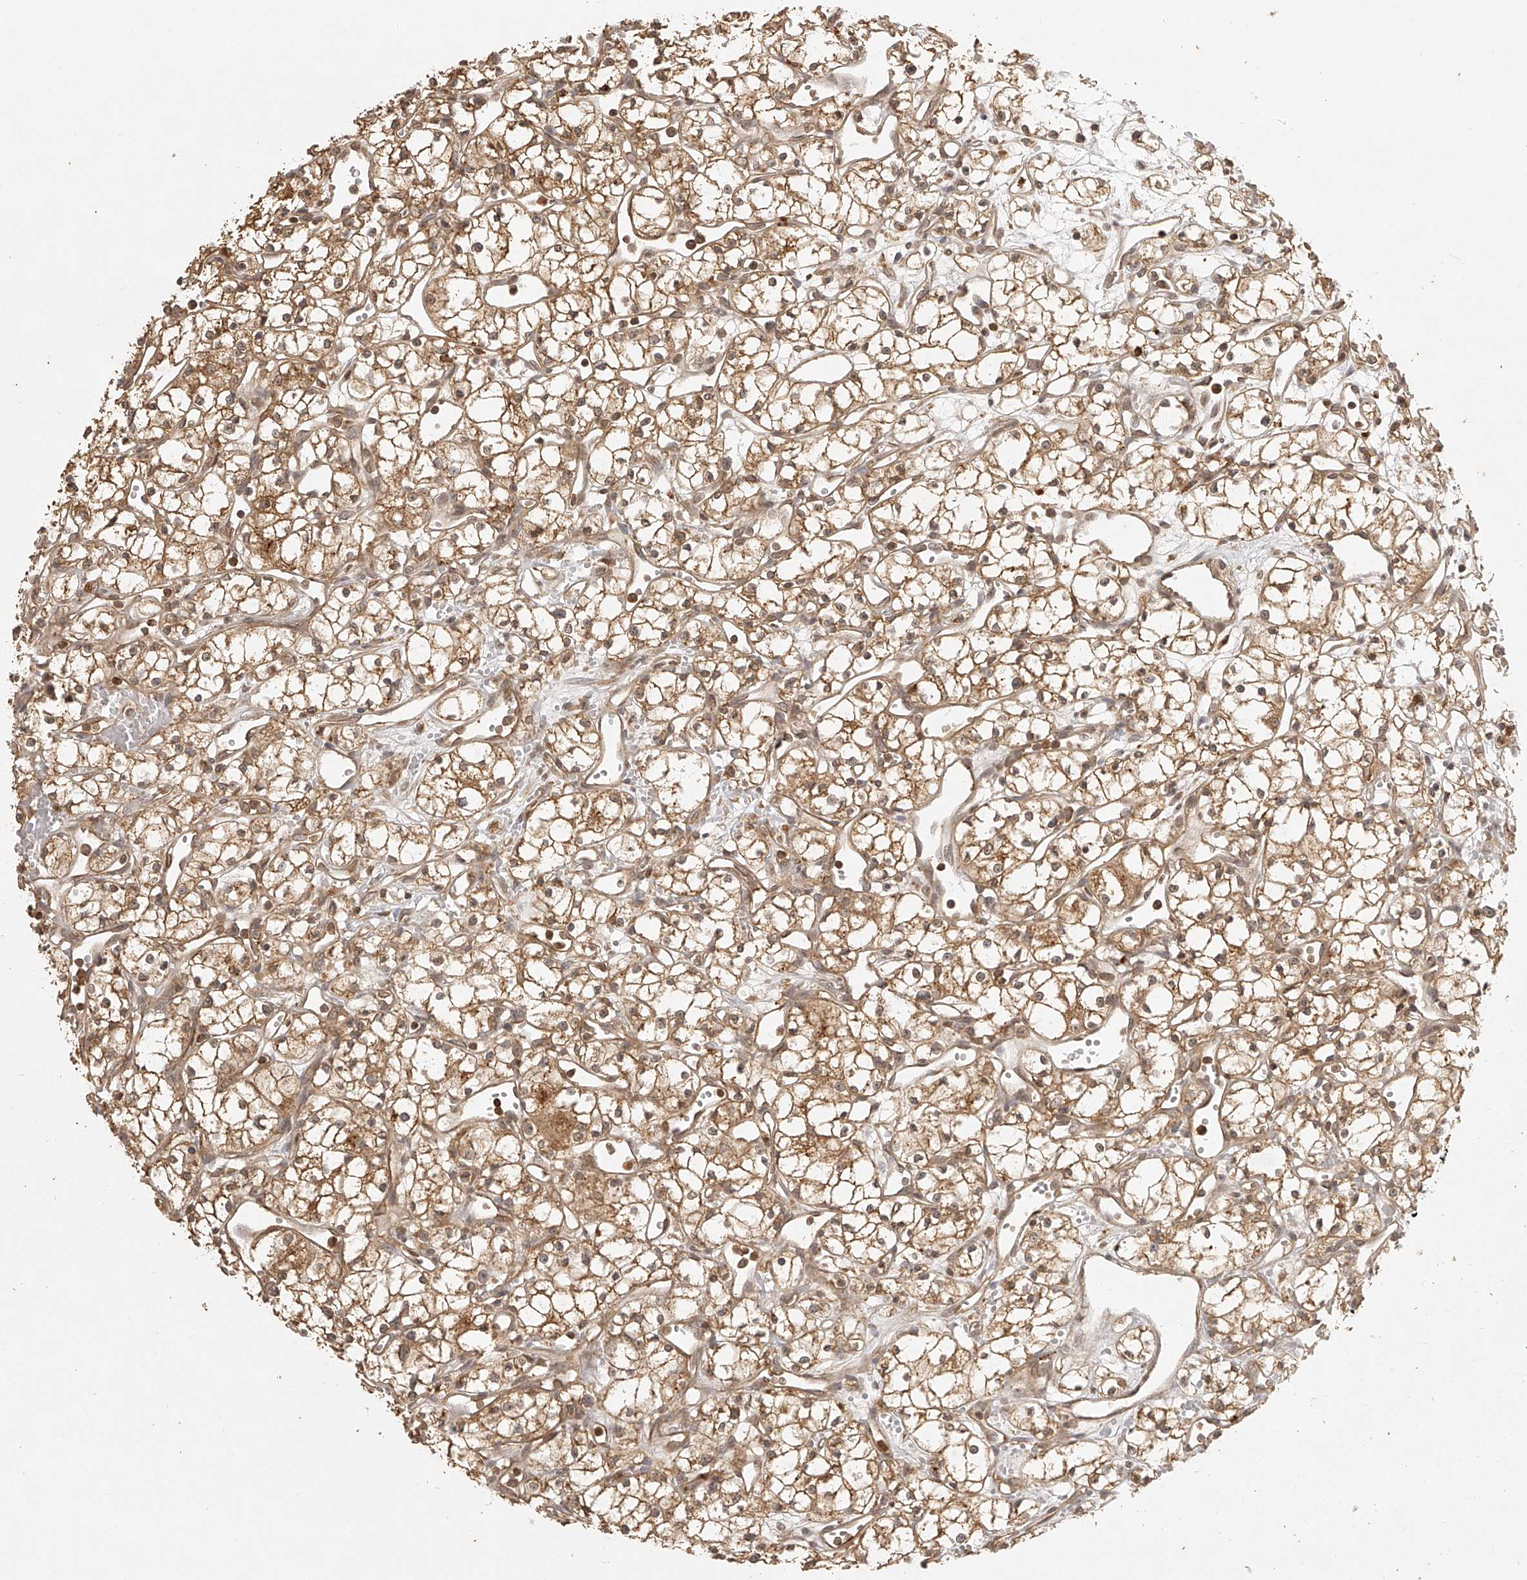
{"staining": {"intensity": "moderate", "quantity": ">75%", "location": "cytoplasmic/membranous"}, "tissue": "renal cancer", "cell_type": "Tumor cells", "image_type": "cancer", "snomed": [{"axis": "morphology", "description": "Adenocarcinoma, NOS"}, {"axis": "topography", "description": "Kidney"}], "caption": "IHC of adenocarcinoma (renal) exhibits medium levels of moderate cytoplasmic/membranous staining in approximately >75% of tumor cells.", "gene": "BCL2L11", "patient": {"sex": "male", "age": 59}}